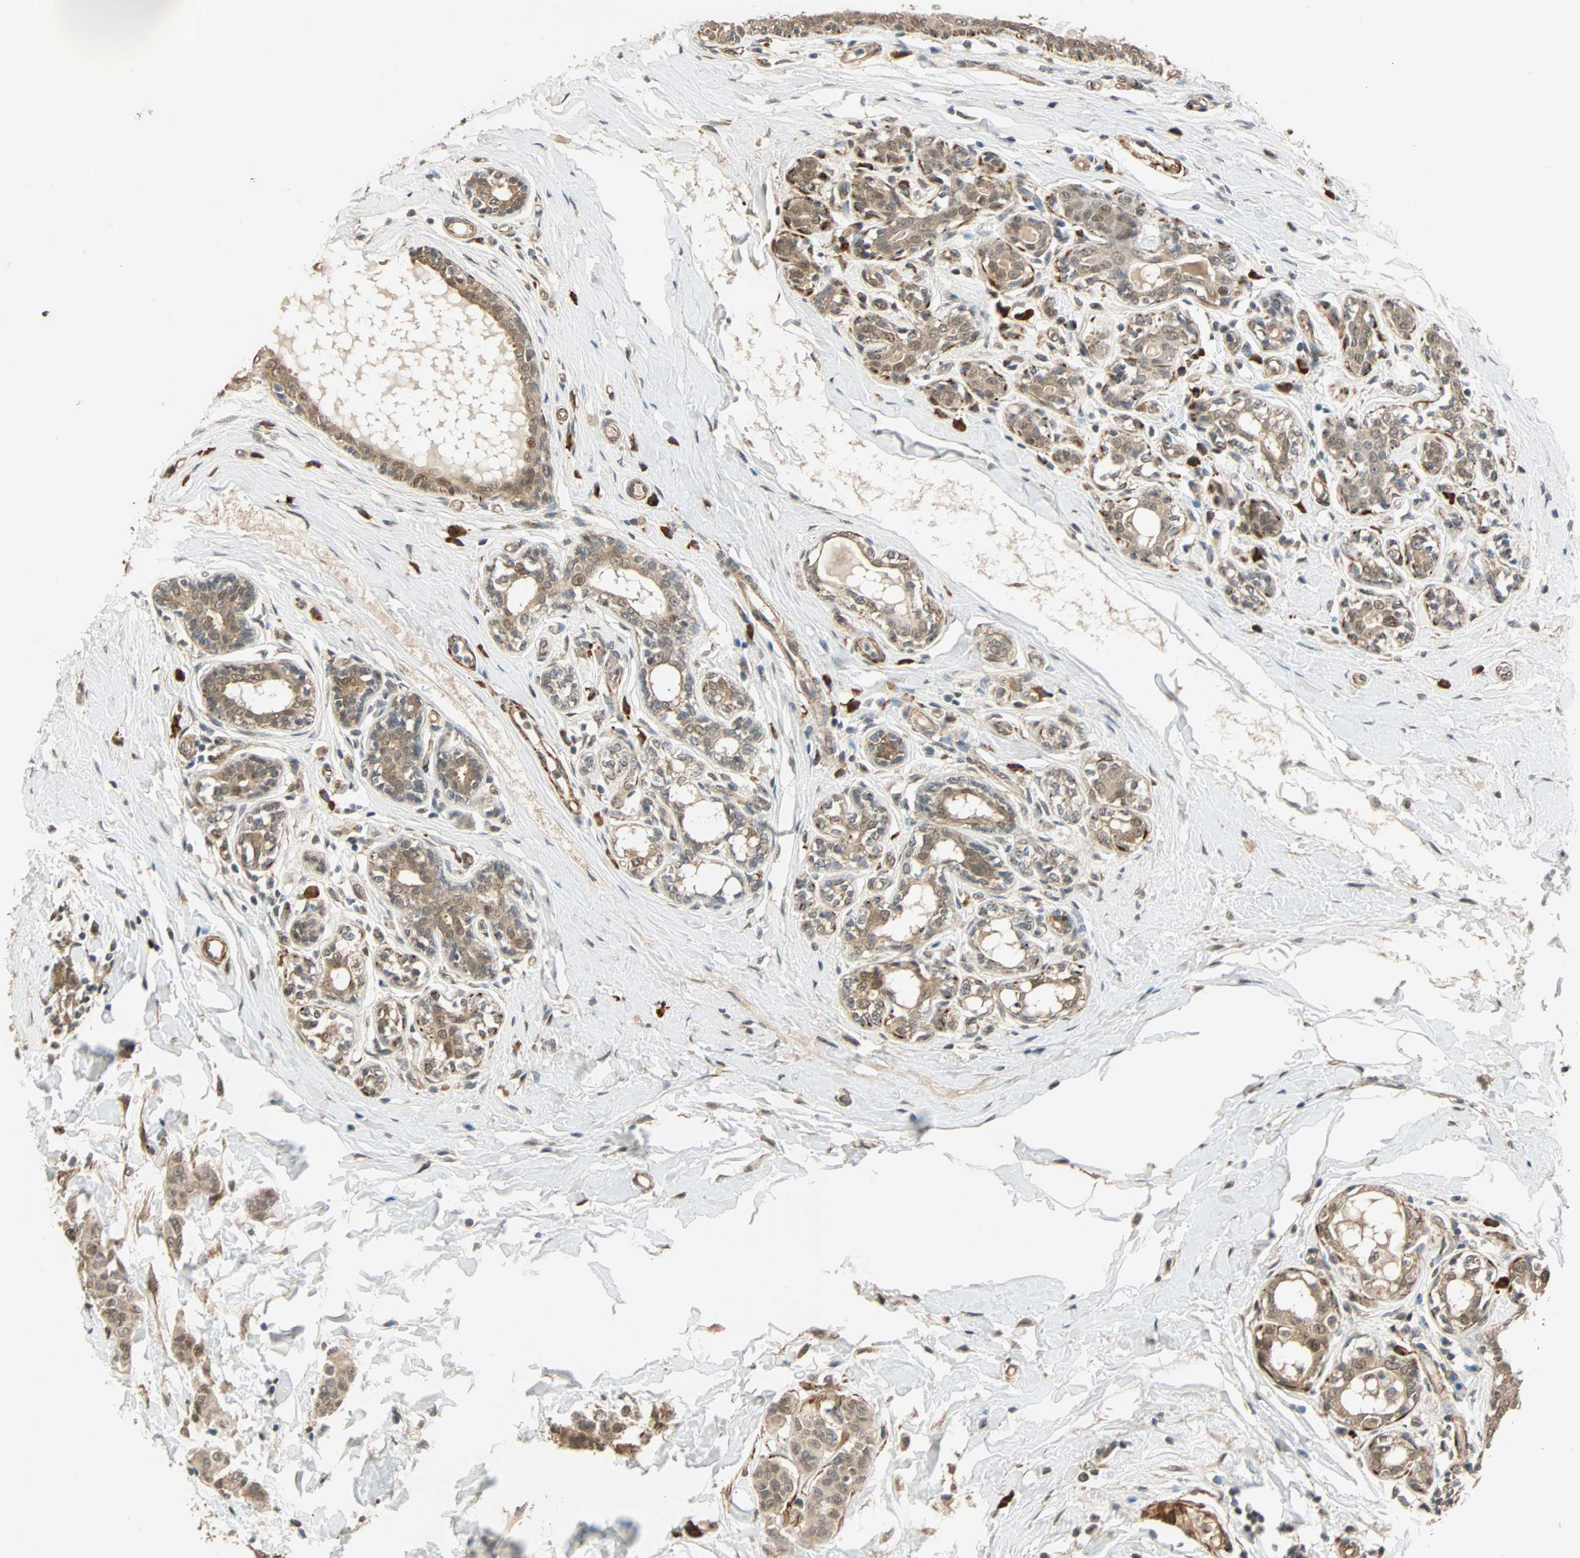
{"staining": {"intensity": "weak", "quantity": "25%-75%", "location": "cytoplasmic/membranous"}, "tissue": "breast cancer", "cell_type": "Tumor cells", "image_type": "cancer", "snomed": [{"axis": "morphology", "description": "Normal tissue, NOS"}, {"axis": "morphology", "description": "Duct carcinoma"}, {"axis": "topography", "description": "Breast"}], "caption": "DAB (3,3'-diaminobenzidine) immunohistochemical staining of human breast cancer exhibits weak cytoplasmic/membranous protein expression in approximately 25%-75% of tumor cells. (DAB (3,3'-diaminobenzidine) = brown stain, brightfield microscopy at high magnification).", "gene": "QSER1", "patient": {"sex": "female", "age": 40}}